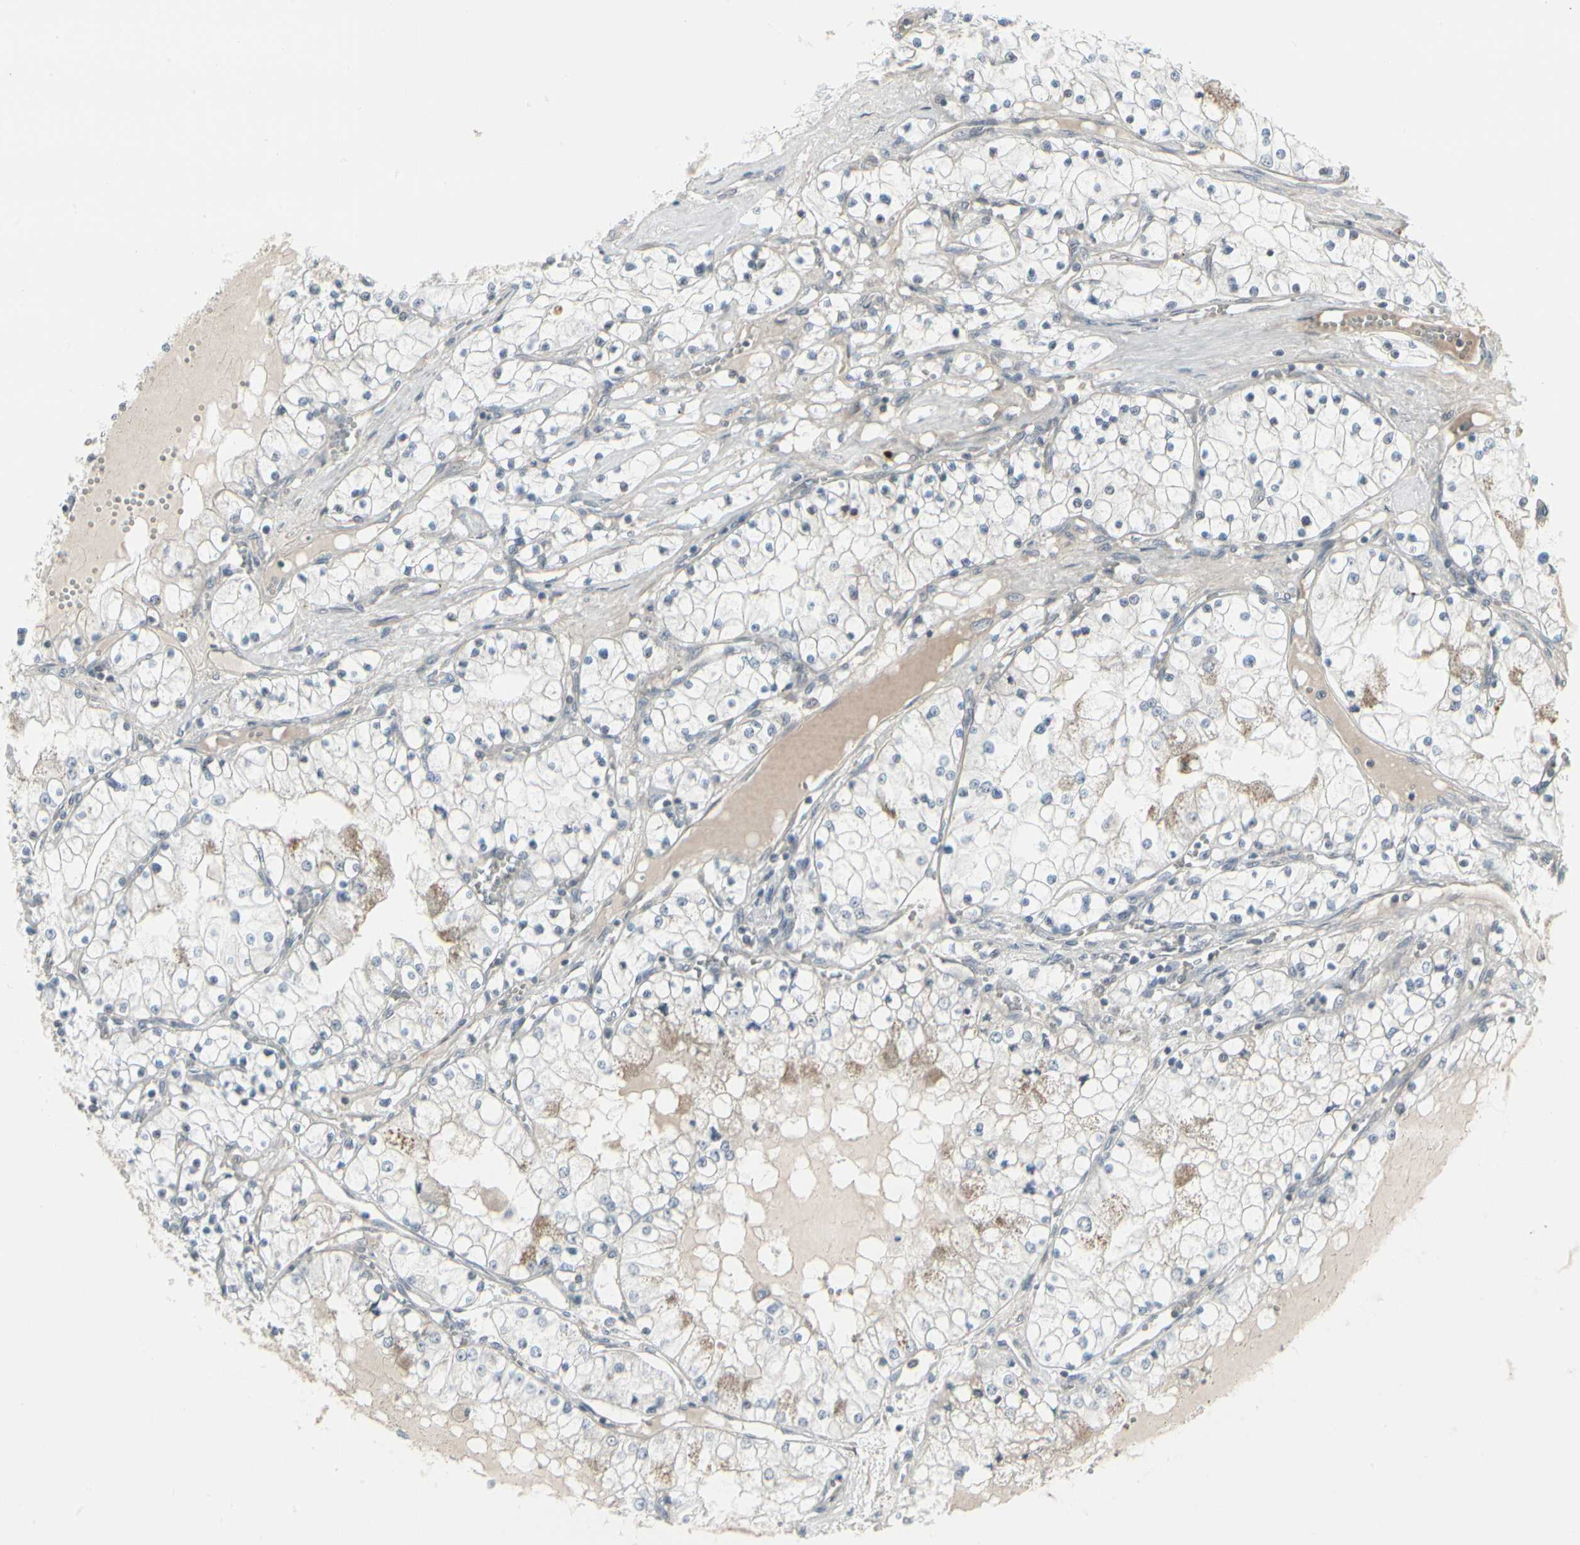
{"staining": {"intensity": "weak", "quantity": "<25%", "location": "cytoplasmic/membranous"}, "tissue": "renal cancer", "cell_type": "Tumor cells", "image_type": "cancer", "snomed": [{"axis": "morphology", "description": "Adenocarcinoma, NOS"}, {"axis": "topography", "description": "Kidney"}], "caption": "An immunohistochemistry (IHC) histopathology image of renal adenocarcinoma is shown. There is no staining in tumor cells of renal adenocarcinoma.", "gene": "EPS15", "patient": {"sex": "male", "age": 68}}